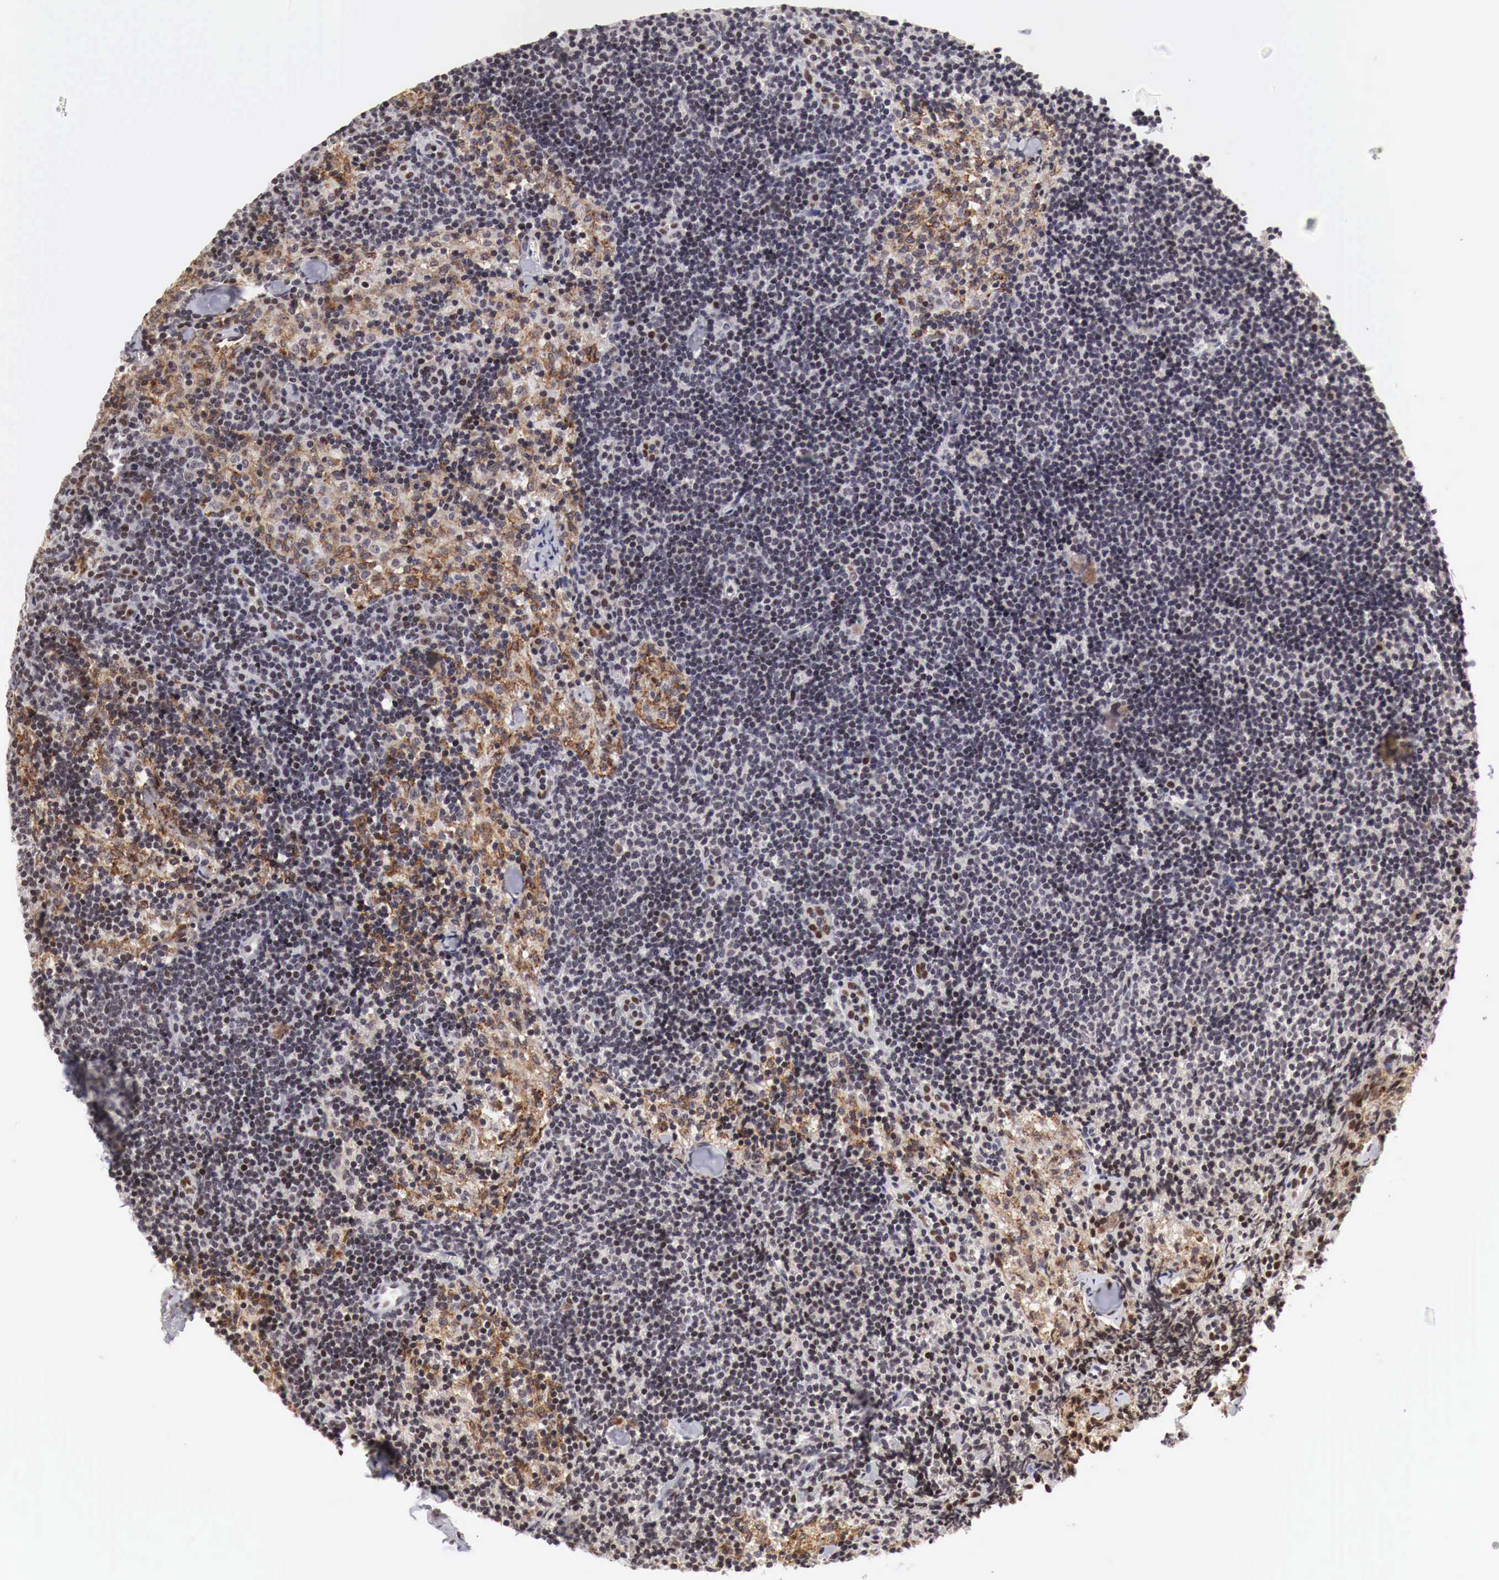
{"staining": {"intensity": "weak", "quantity": "<25%", "location": "cytoplasmic/membranous,nuclear"}, "tissue": "lymph node", "cell_type": "Germinal center cells", "image_type": "normal", "snomed": [{"axis": "morphology", "description": "Normal tissue, NOS"}, {"axis": "topography", "description": "Lymph node"}], "caption": "Photomicrograph shows no protein expression in germinal center cells of normal lymph node.", "gene": "DACH2", "patient": {"sex": "female", "age": 35}}